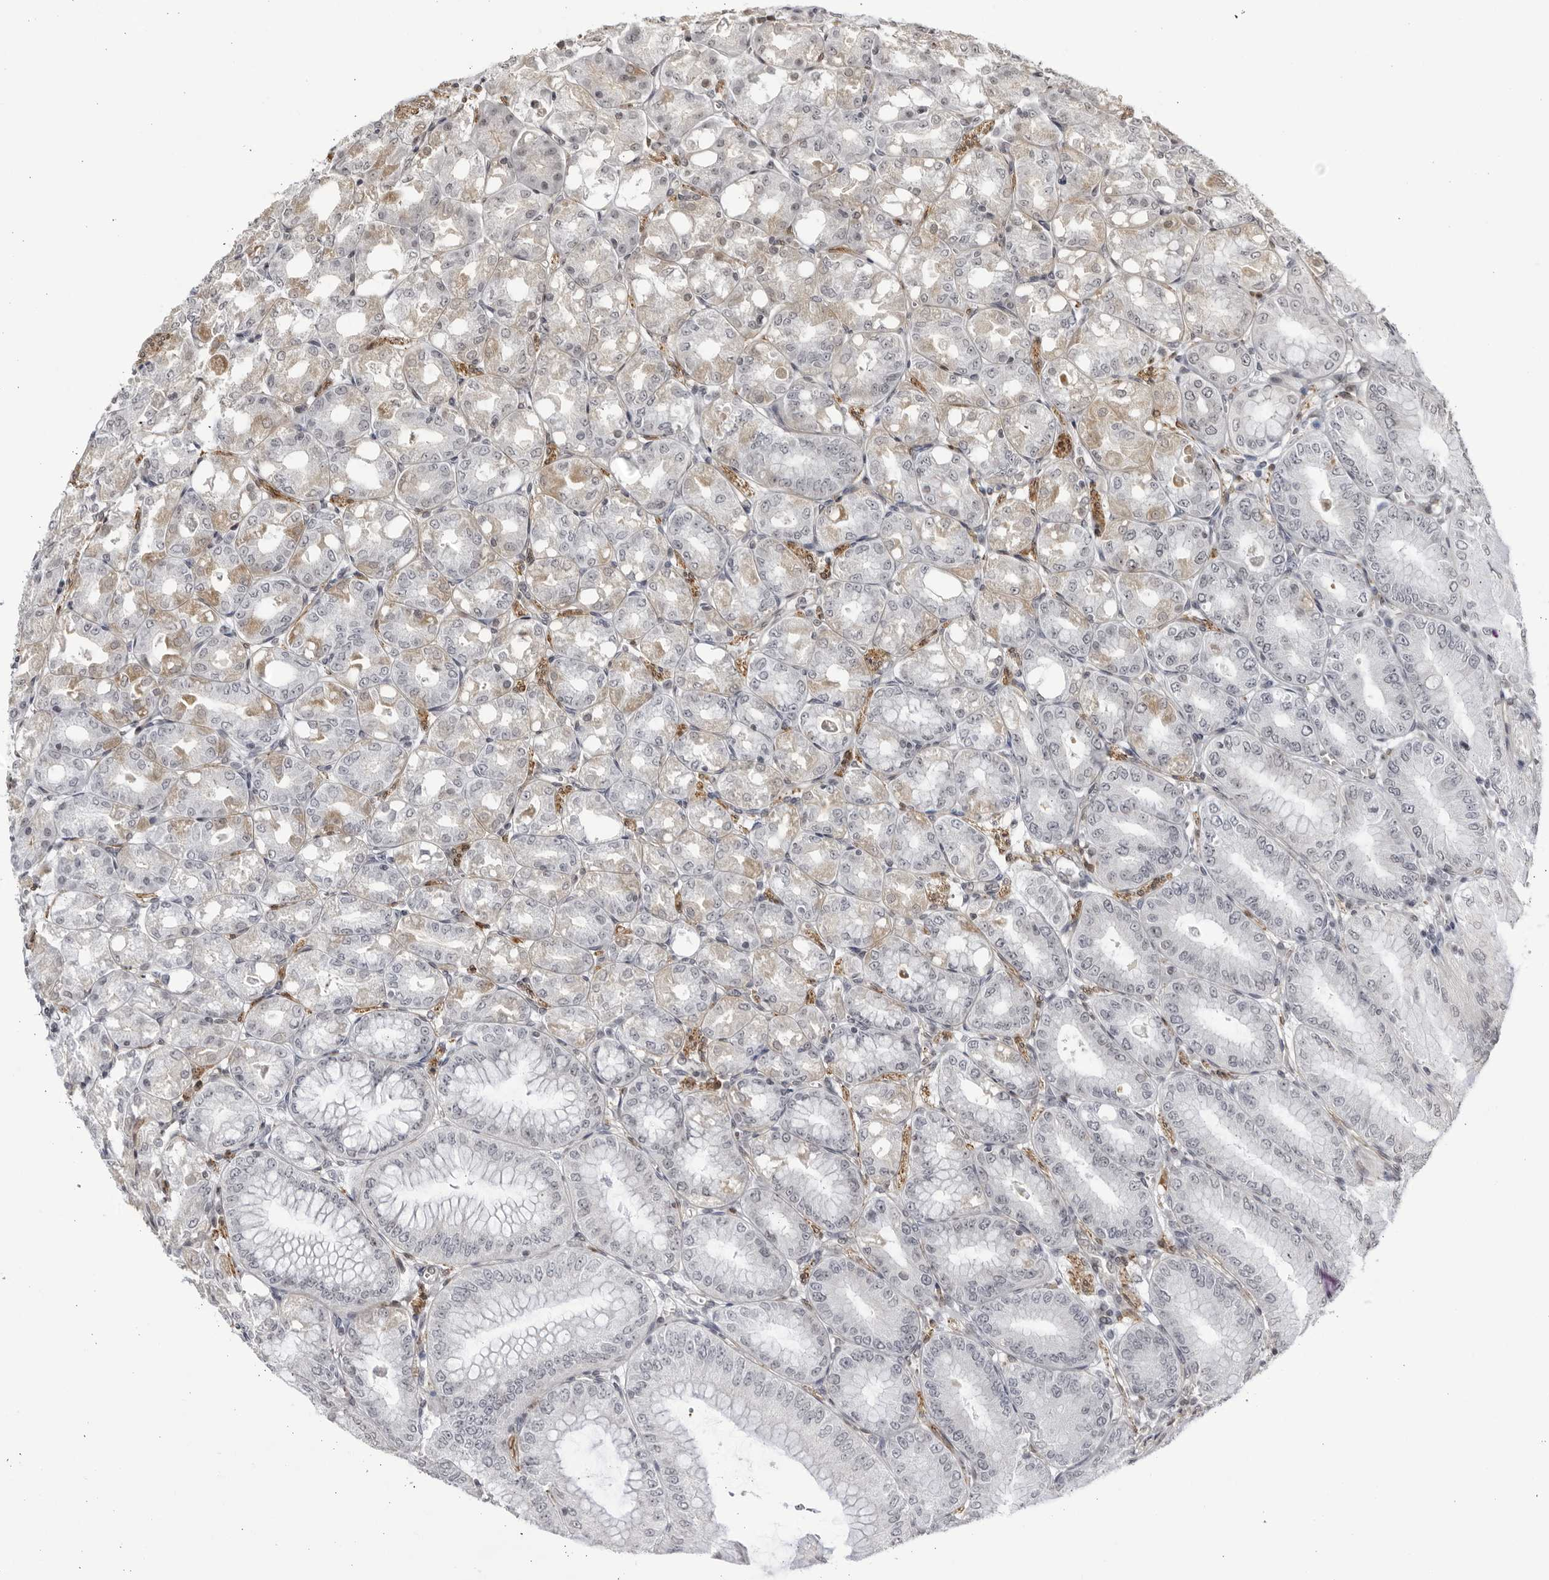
{"staining": {"intensity": "moderate", "quantity": "<25%", "location": "cytoplasmic/membranous"}, "tissue": "stomach", "cell_type": "Glandular cells", "image_type": "normal", "snomed": [{"axis": "morphology", "description": "Normal tissue, NOS"}, {"axis": "topography", "description": "Stomach, lower"}], "caption": "Moderate cytoplasmic/membranous expression is identified in approximately <25% of glandular cells in unremarkable stomach. (brown staining indicates protein expression, while blue staining denotes nuclei).", "gene": "CNBD1", "patient": {"sex": "male", "age": 71}}